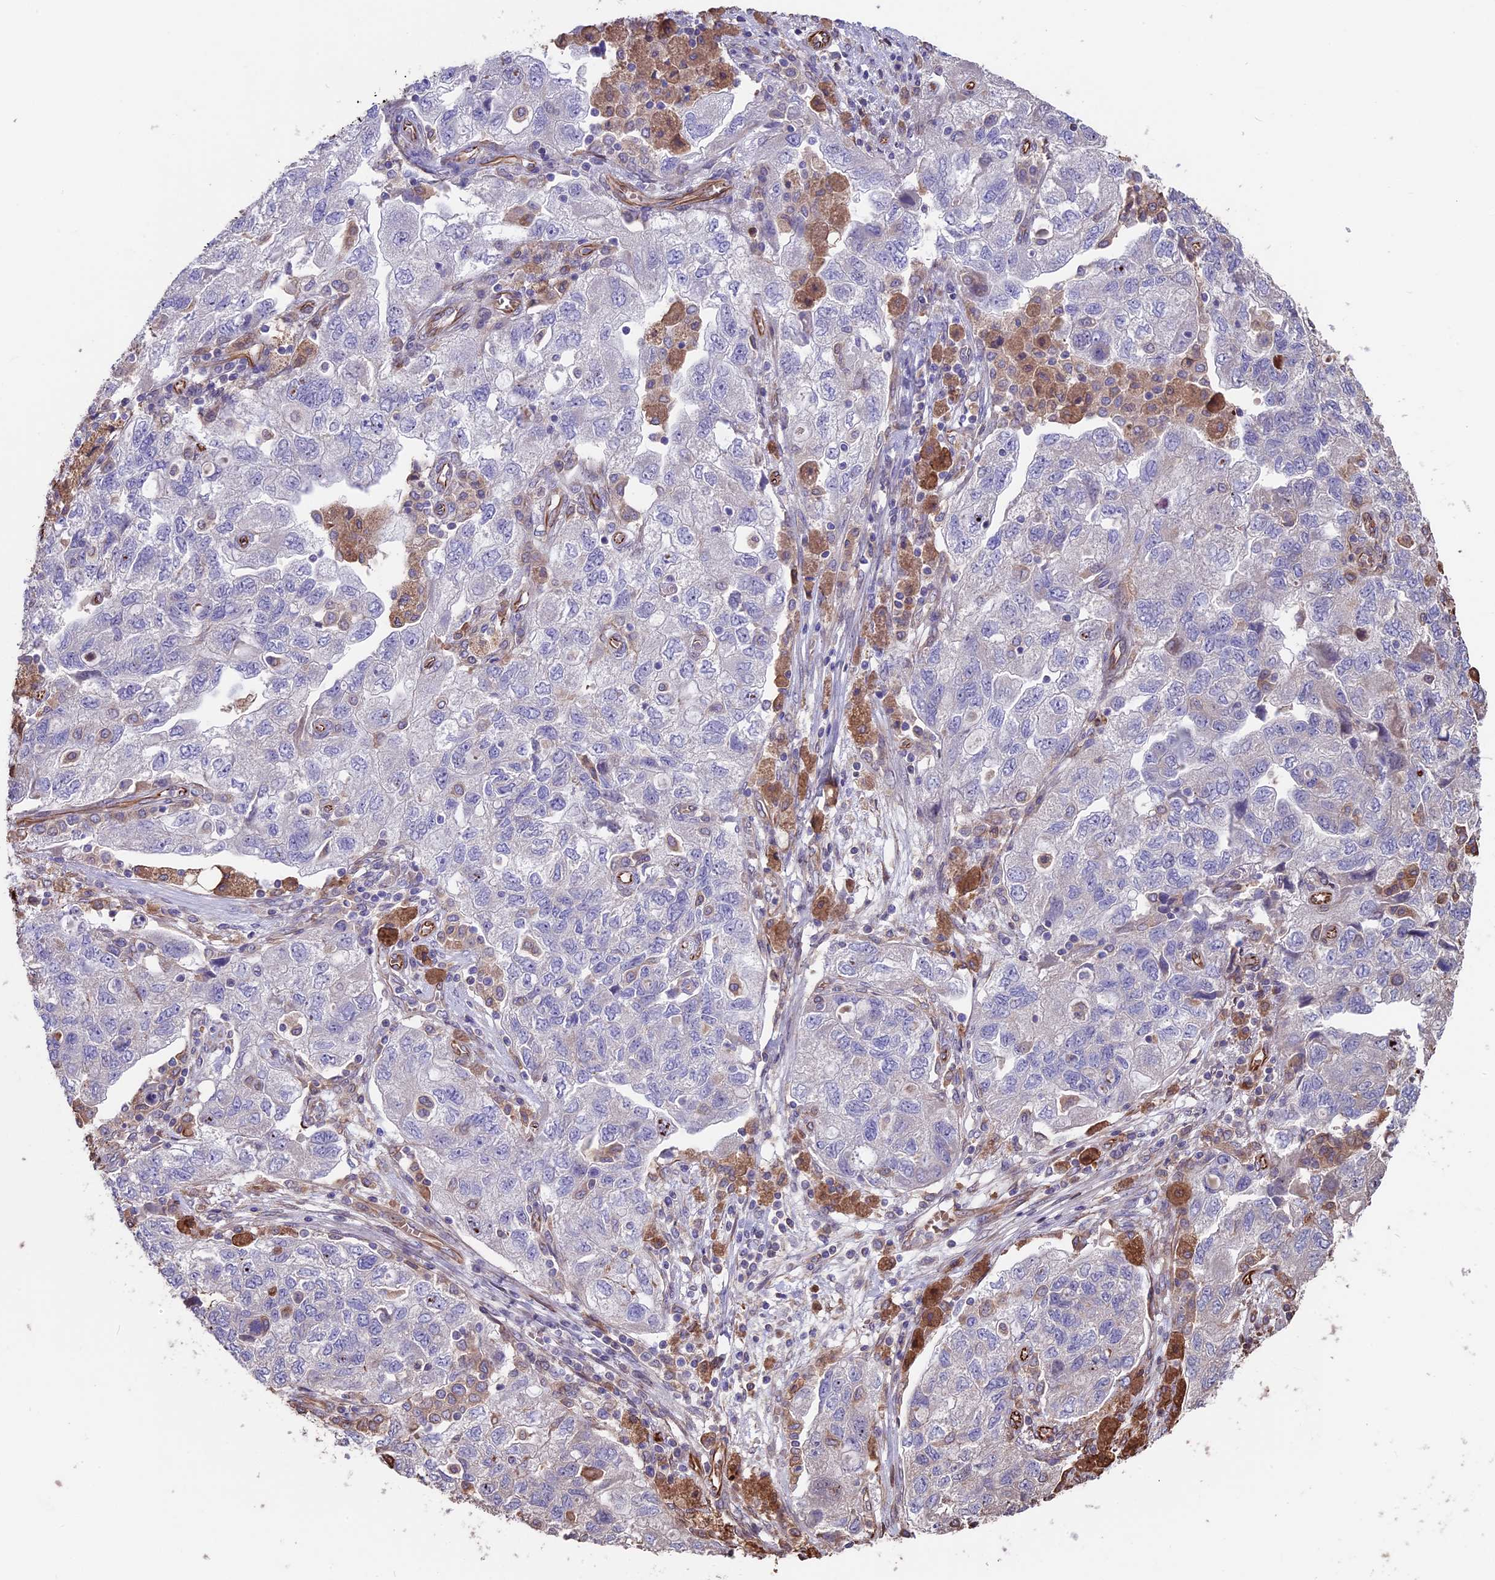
{"staining": {"intensity": "negative", "quantity": "none", "location": "none"}, "tissue": "ovarian cancer", "cell_type": "Tumor cells", "image_type": "cancer", "snomed": [{"axis": "morphology", "description": "Carcinoma, NOS"}, {"axis": "morphology", "description": "Cystadenocarcinoma, serous, NOS"}, {"axis": "topography", "description": "Ovary"}], "caption": "Ovarian serous cystadenocarcinoma stained for a protein using immunohistochemistry (IHC) displays no staining tumor cells.", "gene": "SEH1L", "patient": {"sex": "female", "age": 69}}